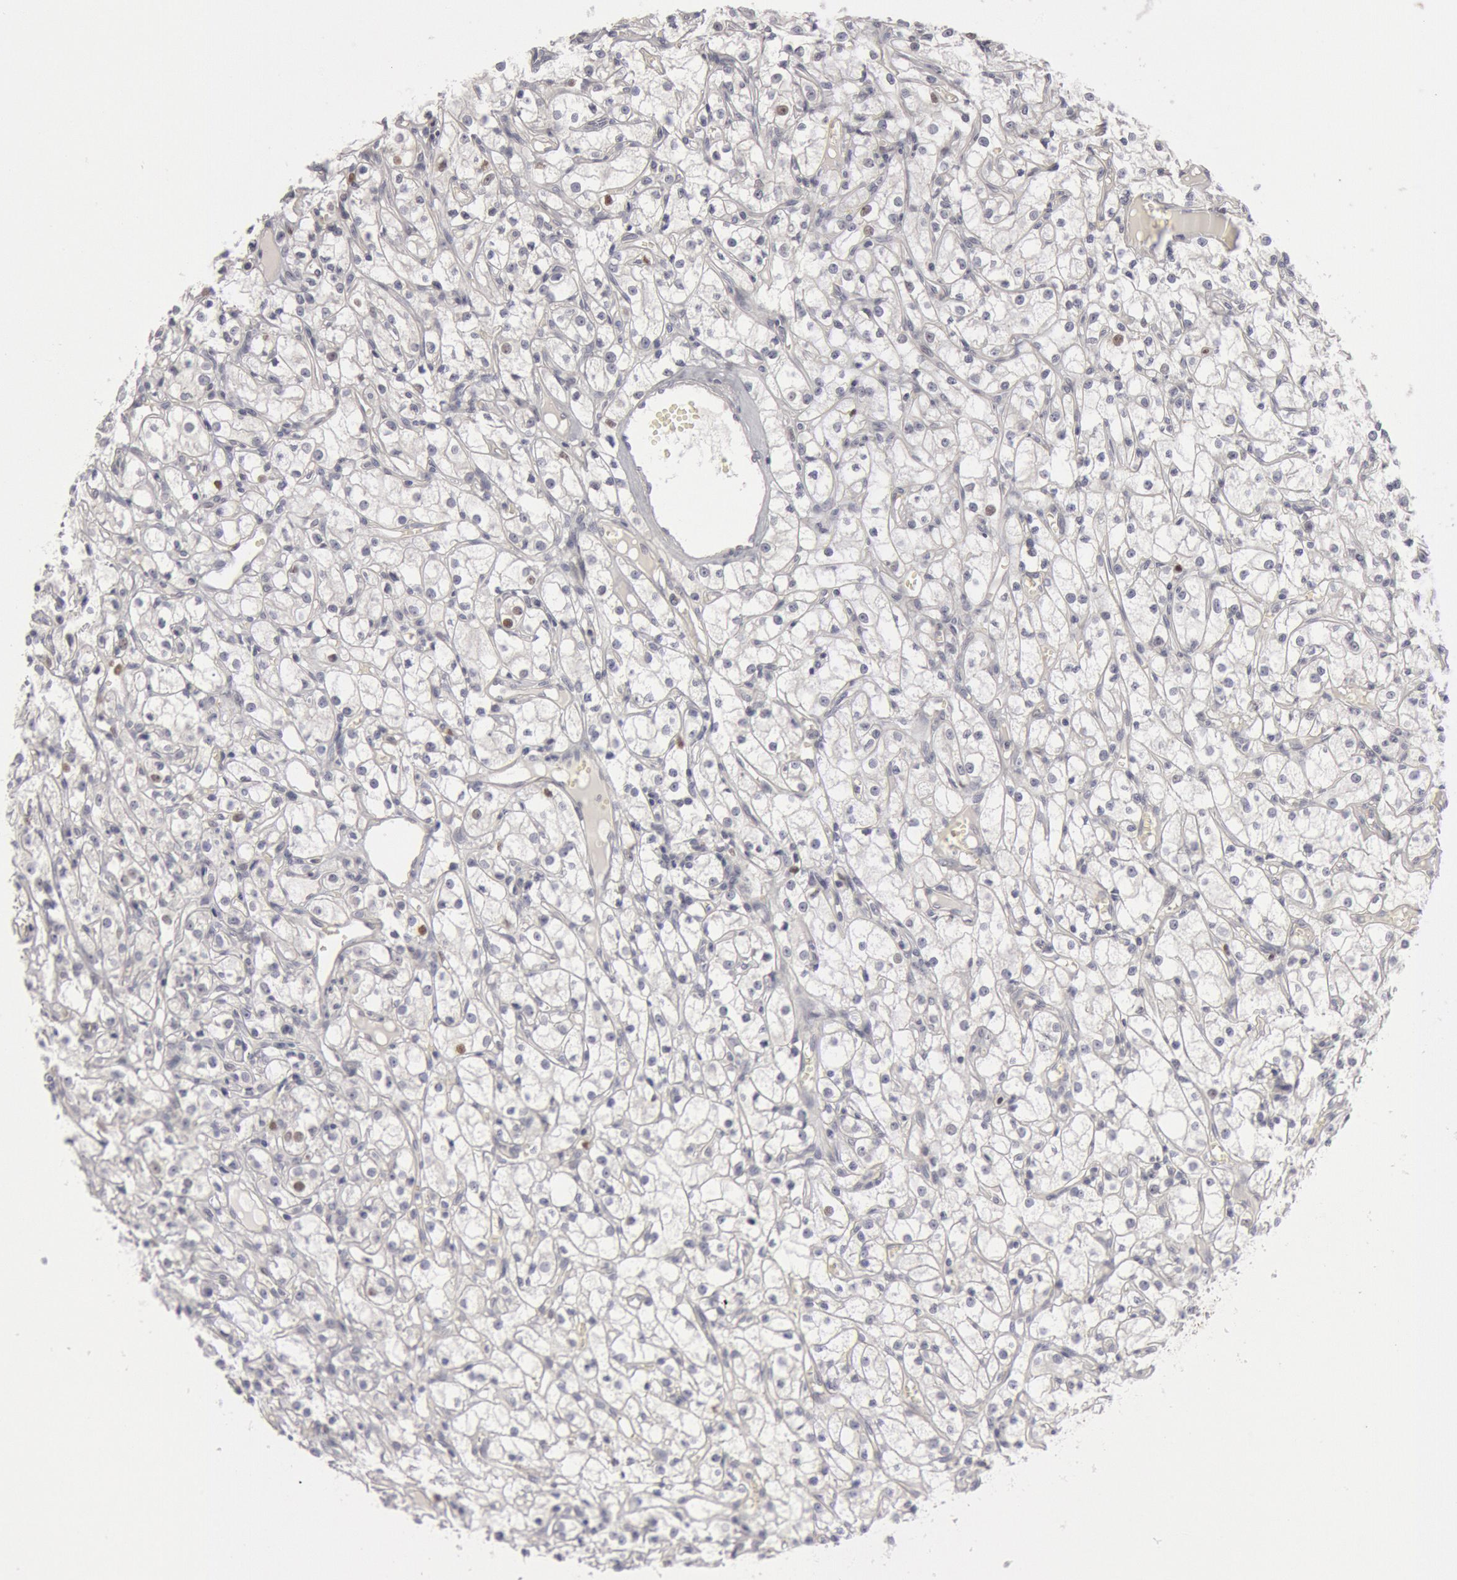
{"staining": {"intensity": "negative", "quantity": "none", "location": "none"}, "tissue": "renal cancer", "cell_type": "Tumor cells", "image_type": "cancer", "snomed": [{"axis": "morphology", "description": "Adenocarcinoma, NOS"}, {"axis": "topography", "description": "Kidney"}], "caption": "The histopathology image demonstrates no staining of tumor cells in renal cancer.", "gene": "WDHD1", "patient": {"sex": "male", "age": 61}}